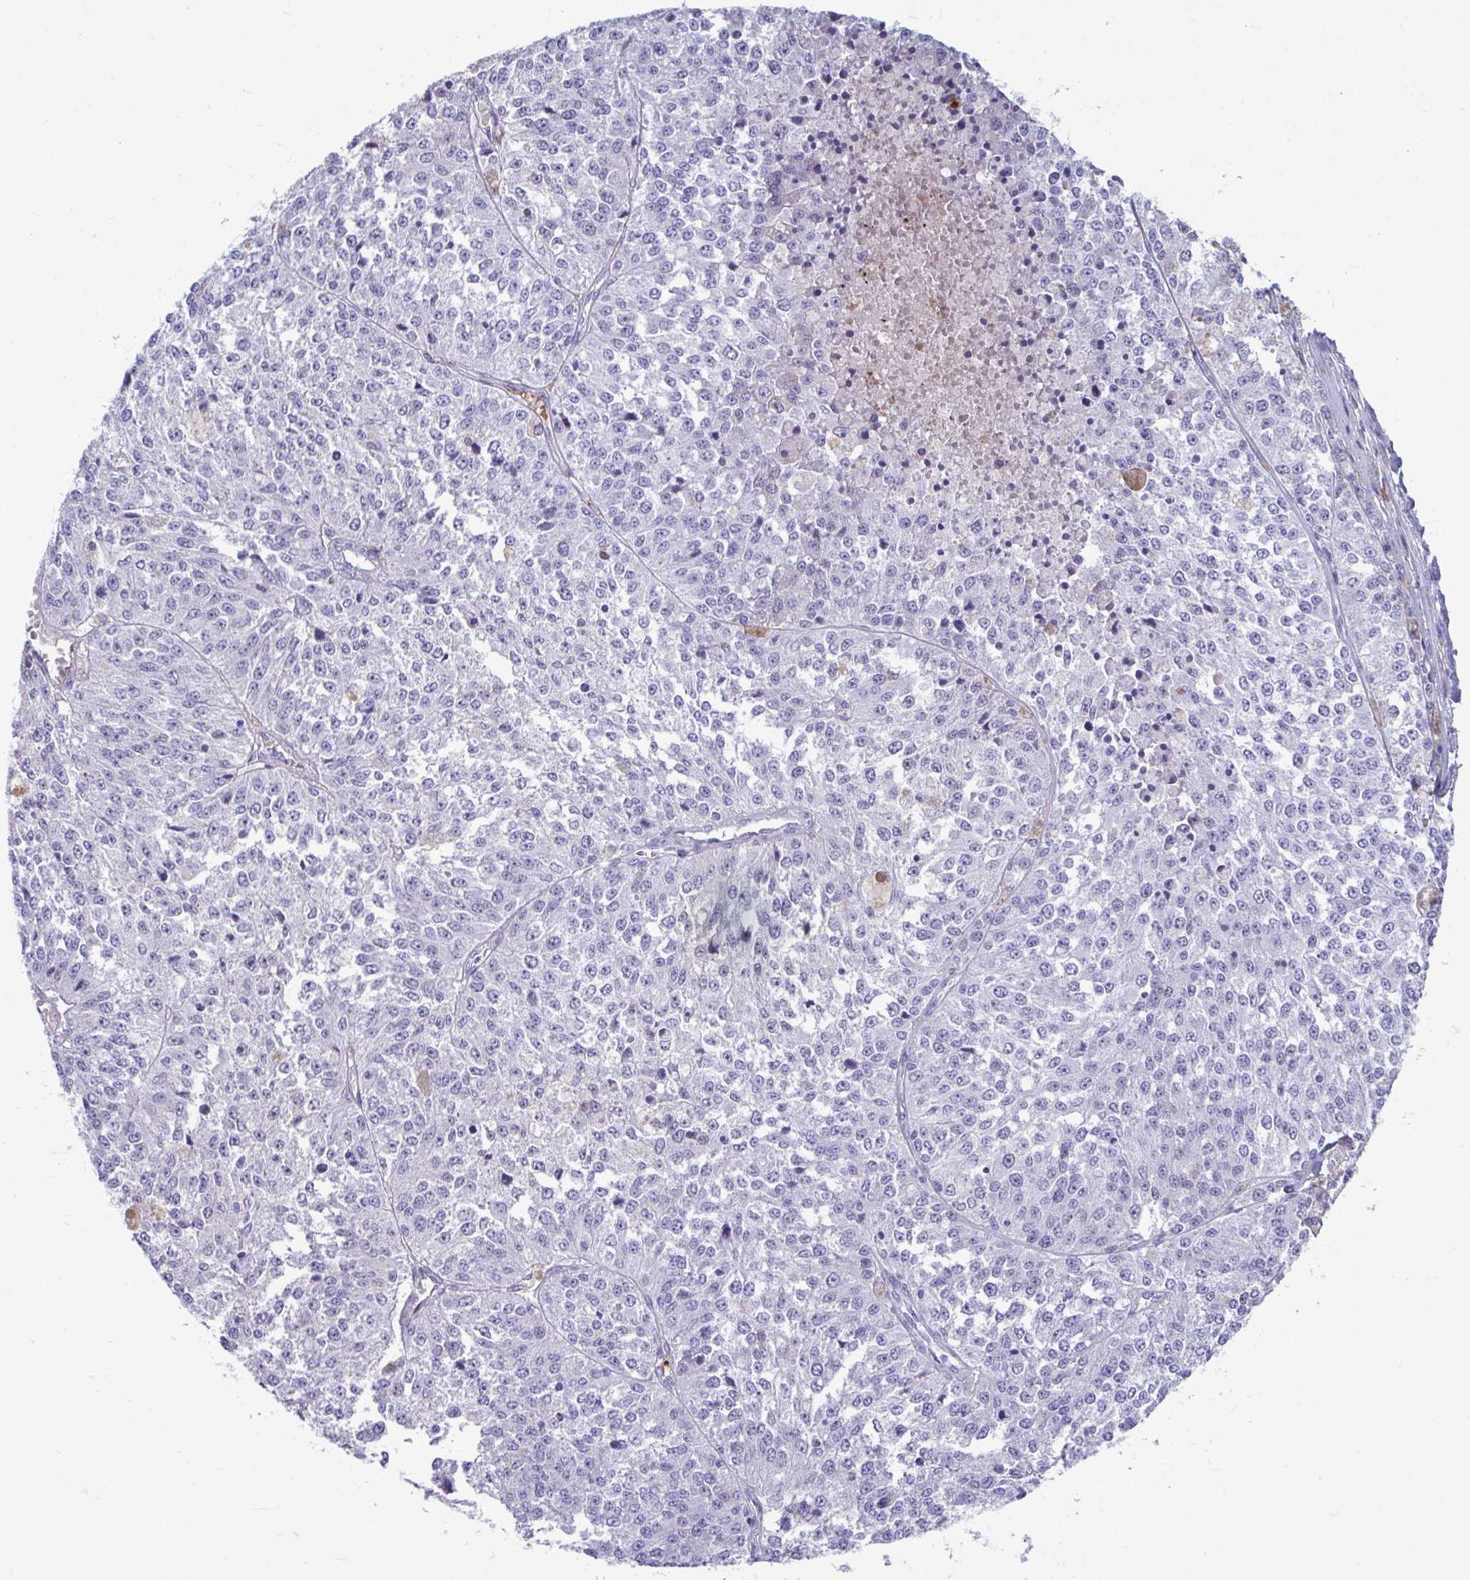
{"staining": {"intensity": "negative", "quantity": "none", "location": "none"}, "tissue": "melanoma", "cell_type": "Tumor cells", "image_type": "cancer", "snomed": [{"axis": "morphology", "description": "Malignant melanoma, Metastatic site"}, {"axis": "topography", "description": "Lymph node"}], "caption": "An immunohistochemistry (IHC) micrograph of malignant melanoma (metastatic site) is shown. There is no staining in tumor cells of malignant melanoma (metastatic site).", "gene": "SMIM9", "patient": {"sex": "female", "age": 64}}